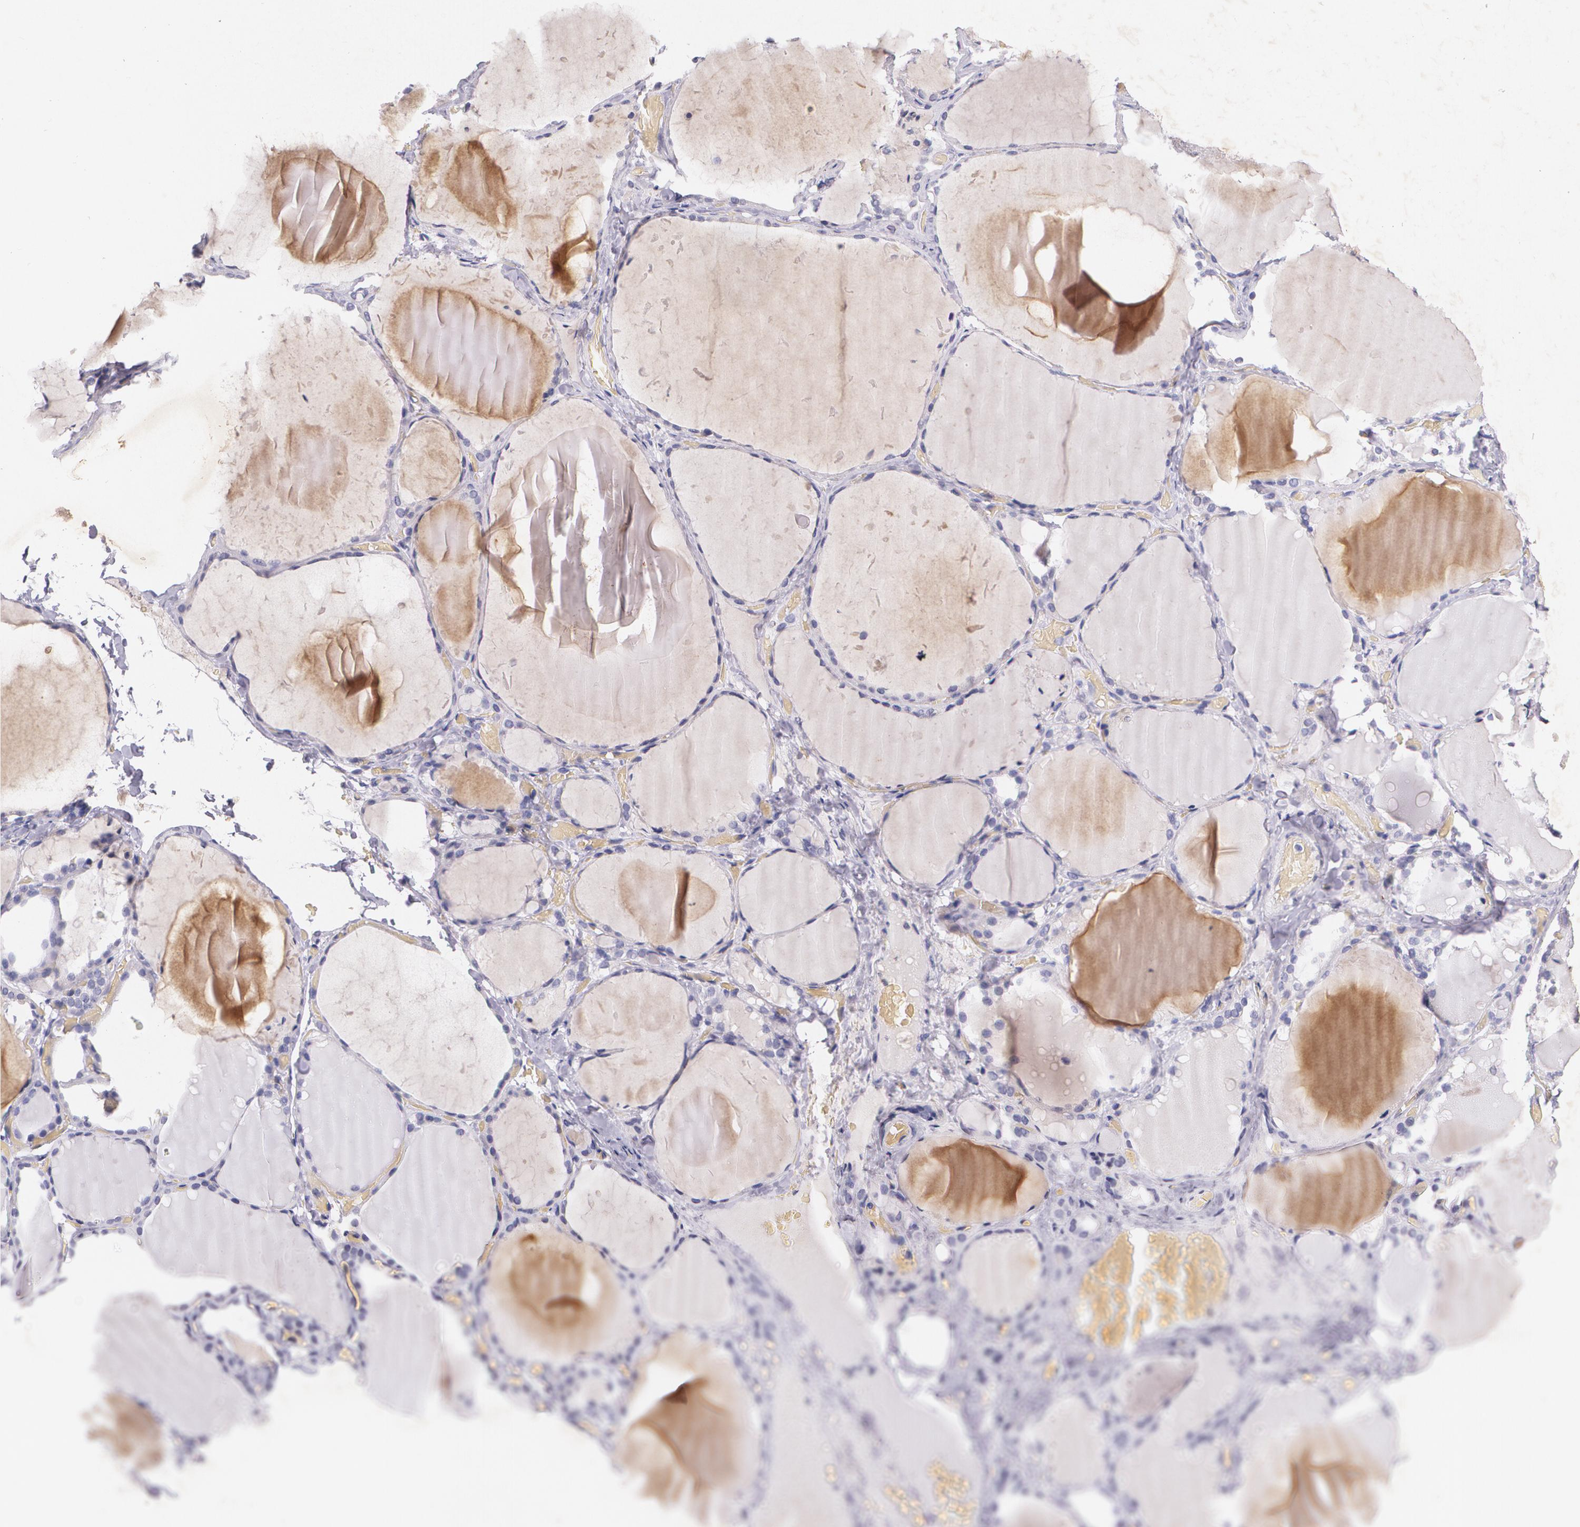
{"staining": {"intensity": "weak", "quantity": ">75%", "location": "cytoplasmic/membranous"}, "tissue": "thyroid gland", "cell_type": "Glandular cells", "image_type": "normal", "snomed": [{"axis": "morphology", "description": "Normal tissue, NOS"}, {"axis": "topography", "description": "Thyroid gland"}], "caption": "Immunohistochemical staining of unremarkable human thyroid gland shows low levels of weak cytoplasmic/membranous expression in about >75% of glandular cells.", "gene": "TM4SF1", "patient": {"sex": "female", "age": 22}}